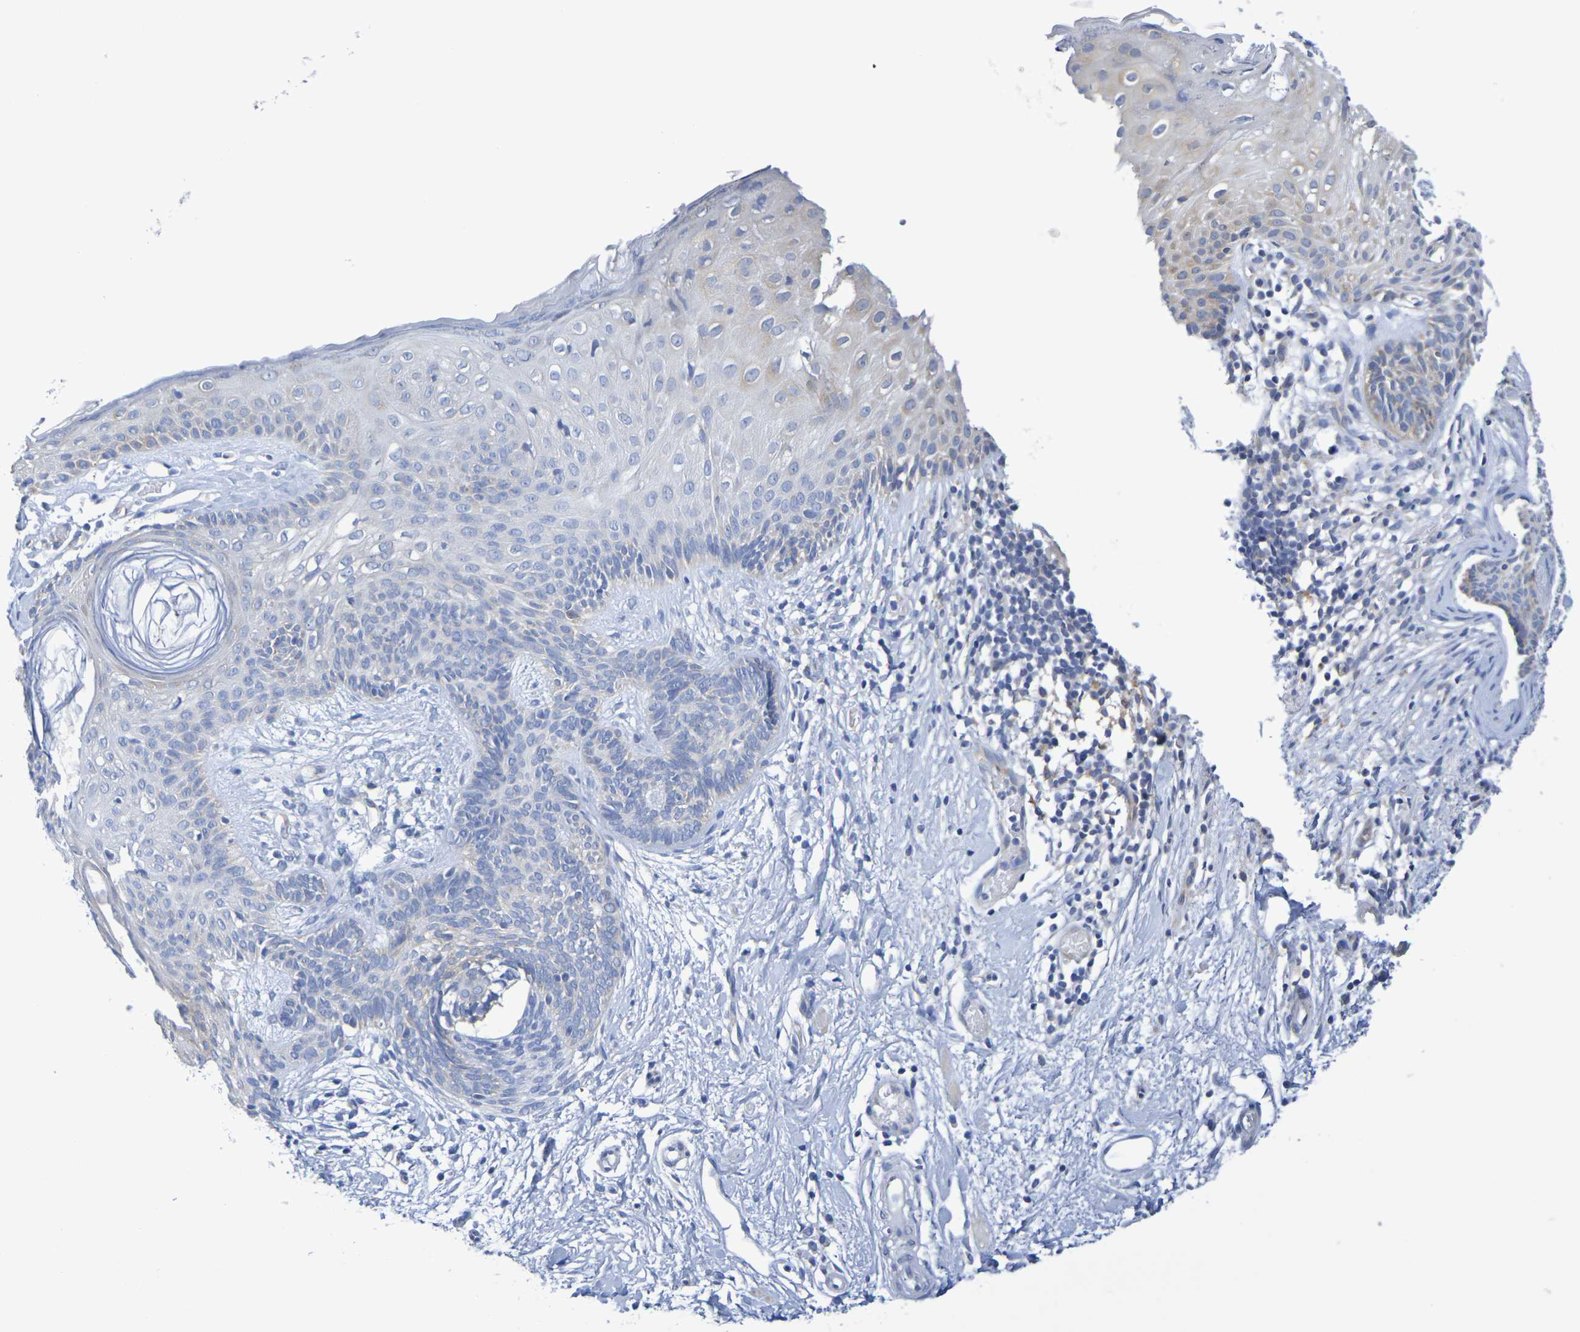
{"staining": {"intensity": "negative", "quantity": "none", "location": "none"}, "tissue": "skin cancer", "cell_type": "Tumor cells", "image_type": "cancer", "snomed": [{"axis": "morphology", "description": "Developmental malformation"}, {"axis": "morphology", "description": "Basal cell carcinoma"}, {"axis": "topography", "description": "Skin"}], "caption": "Histopathology image shows no protein expression in tumor cells of skin cancer tissue.", "gene": "TMCC3", "patient": {"sex": "female", "age": 62}}